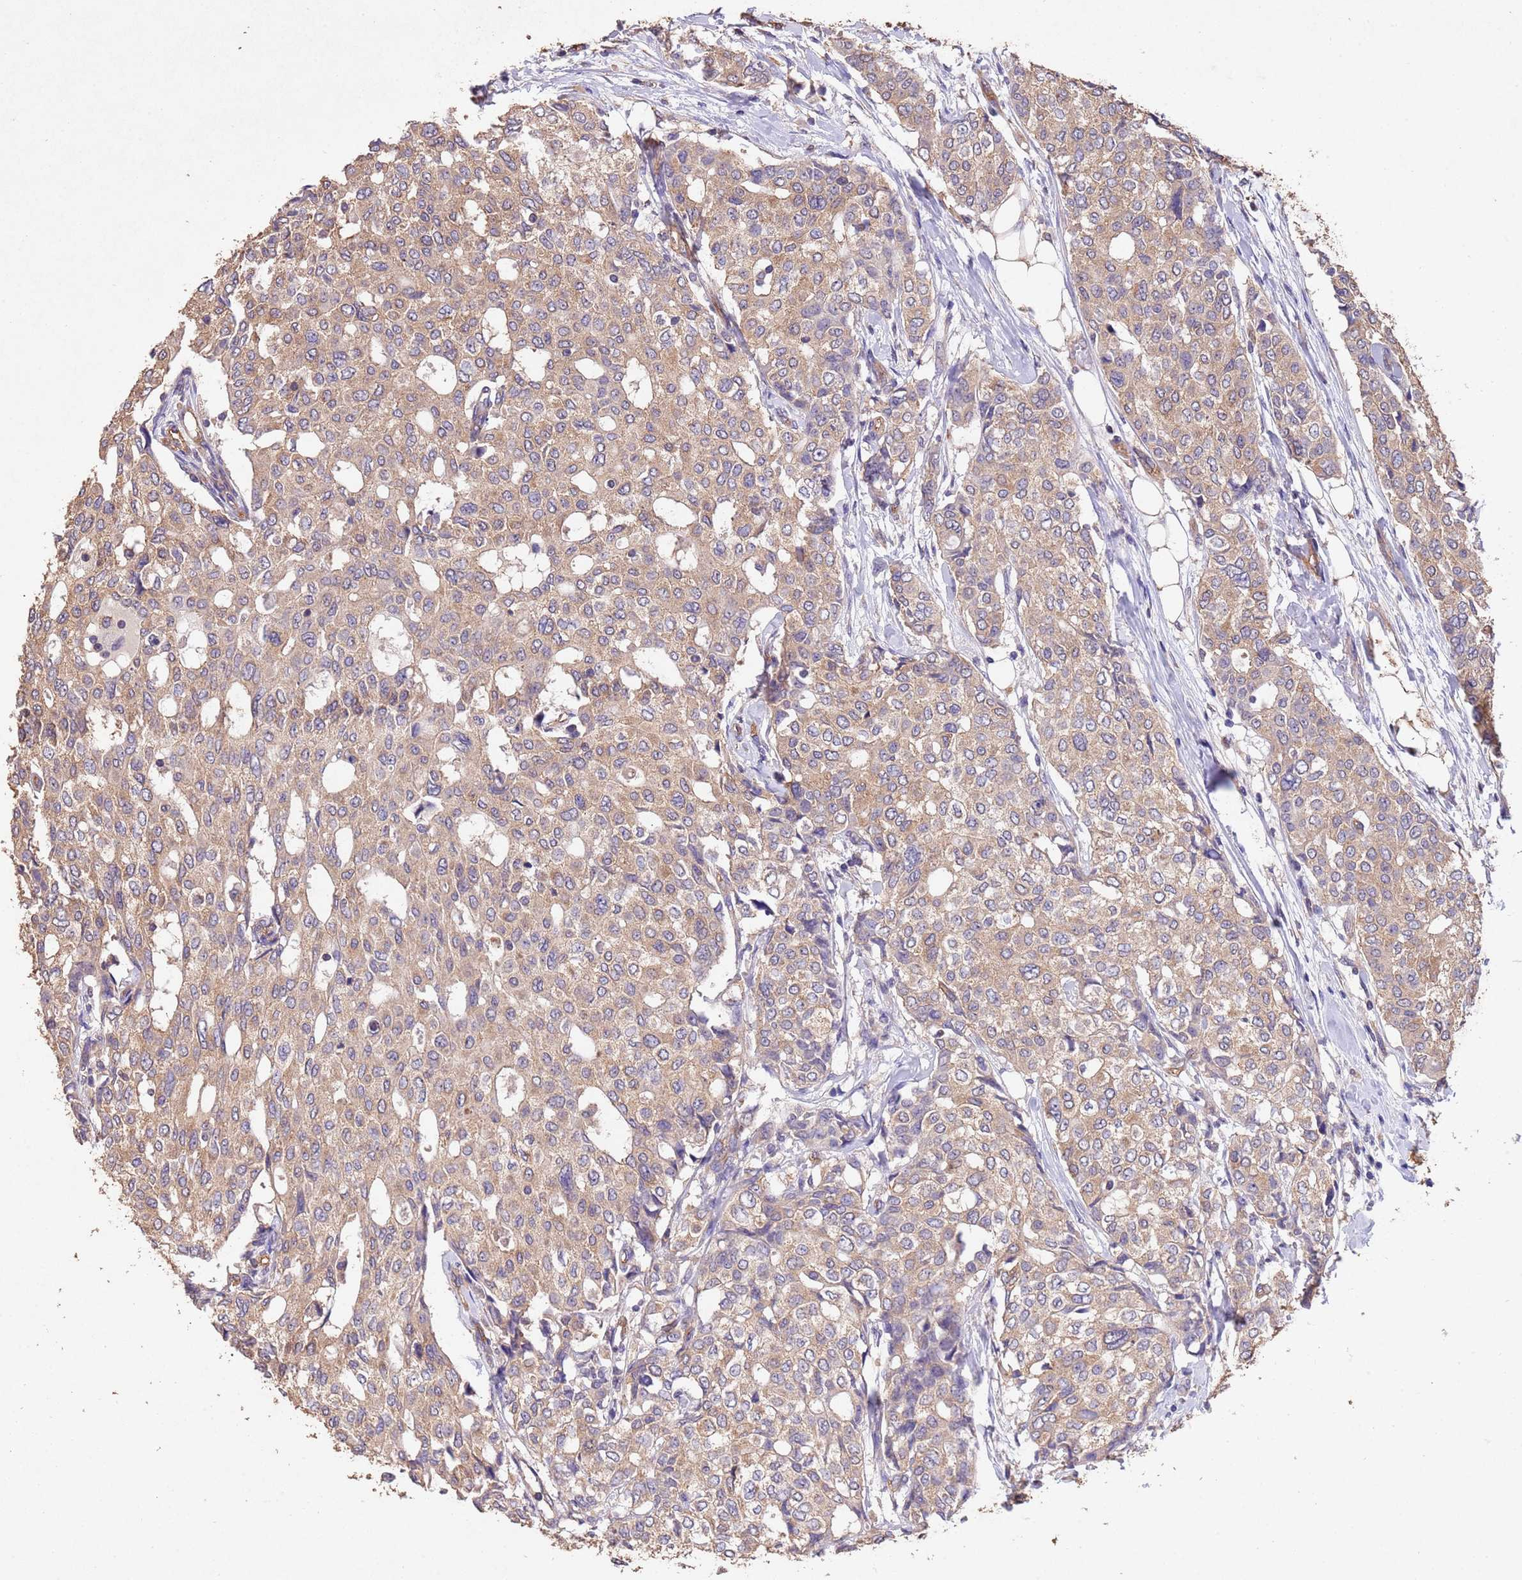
{"staining": {"intensity": "weak", "quantity": ">75%", "location": "cytoplasmic/membranous"}, "tissue": "breast cancer", "cell_type": "Tumor cells", "image_type": "cancer", "snomed": [{"axis": "morphology", "description": "Lobular carcinoma"}, {"axis": "topography", "description": "Breast"}], "caption": "Immunohistochemistry of breast cancer (lobular carcinoma) exhibits low levels of weak cytoplasmic/membranous staining in approximately >75% of tumor cells. (IHC, brightfield microscopy, high magnification).", "gene": "MTX3", "patient": {"sex": "female", "age": 51}}